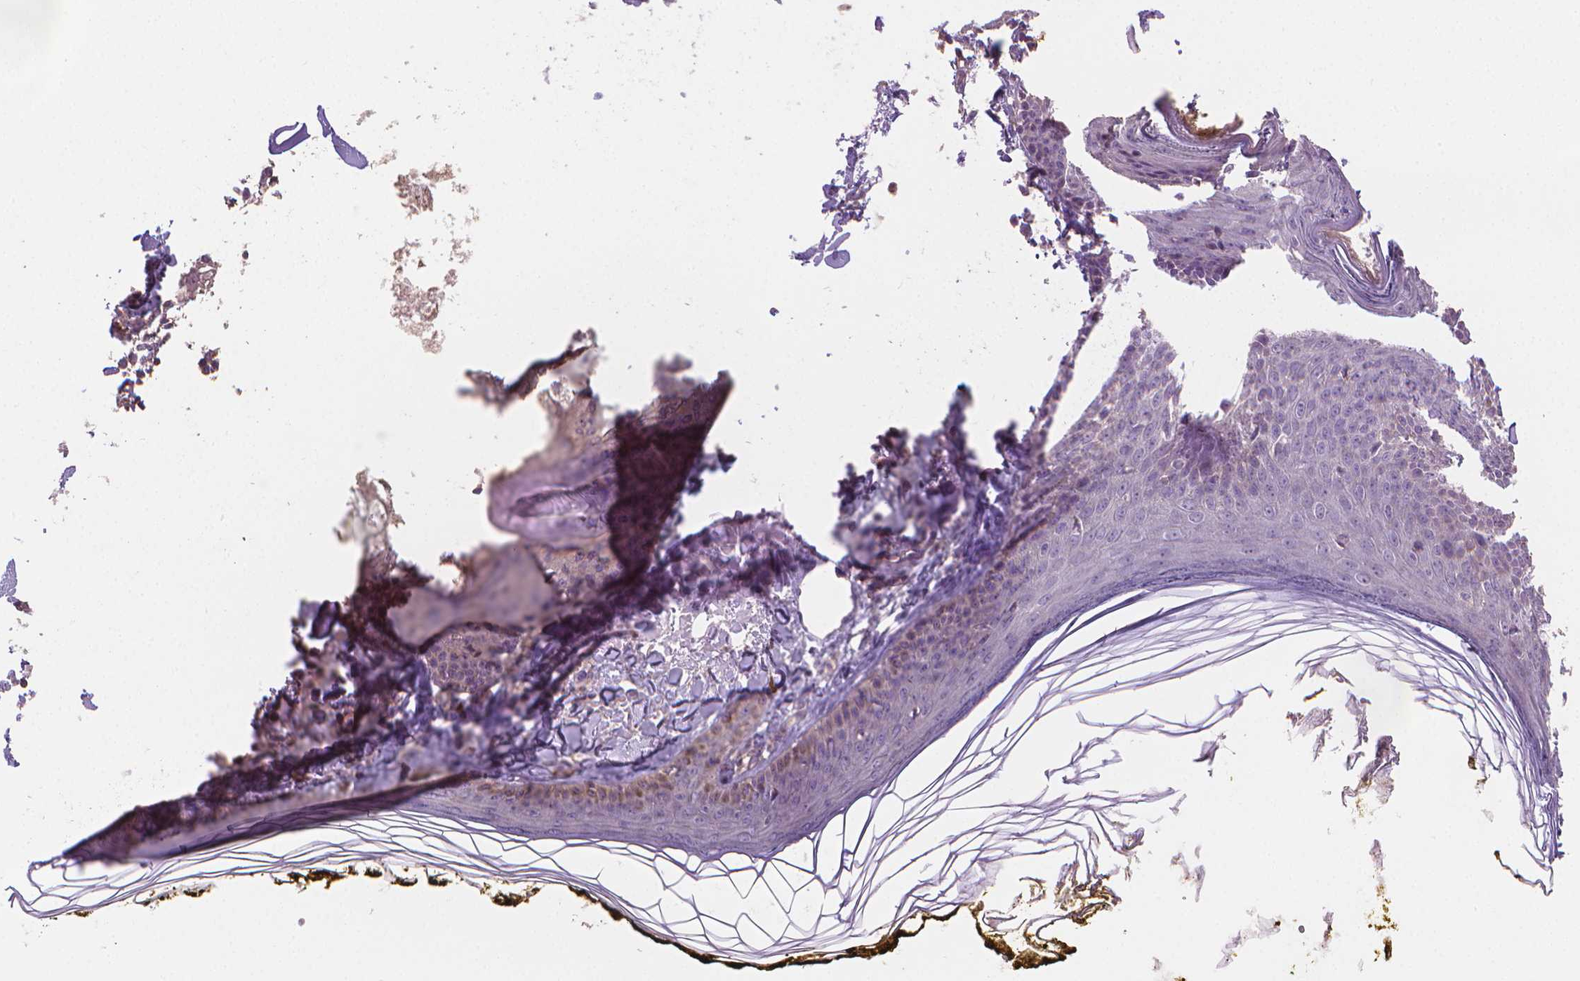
{"staining": {"intensity": "negative", "quantity": "none", "location": "none"}, "tissue": "skin", "cell_type": "Fibroblasts", "image_type": "normal", "snomed": [{"axis": "morphology", "description": "Normal tissue, NOS"}, {"axis": "topography", "description": "Skin"}], "caption": "DAB immunohistochemical staining of normal human skin reveals no significant staining in fibroblasts. (DAB (3,3'-diaminobenzidine) immunohistochemistry with hematoxylin counter stain).", "gene": "CATIP", "patient": {"sex": "male", "age": 76}}